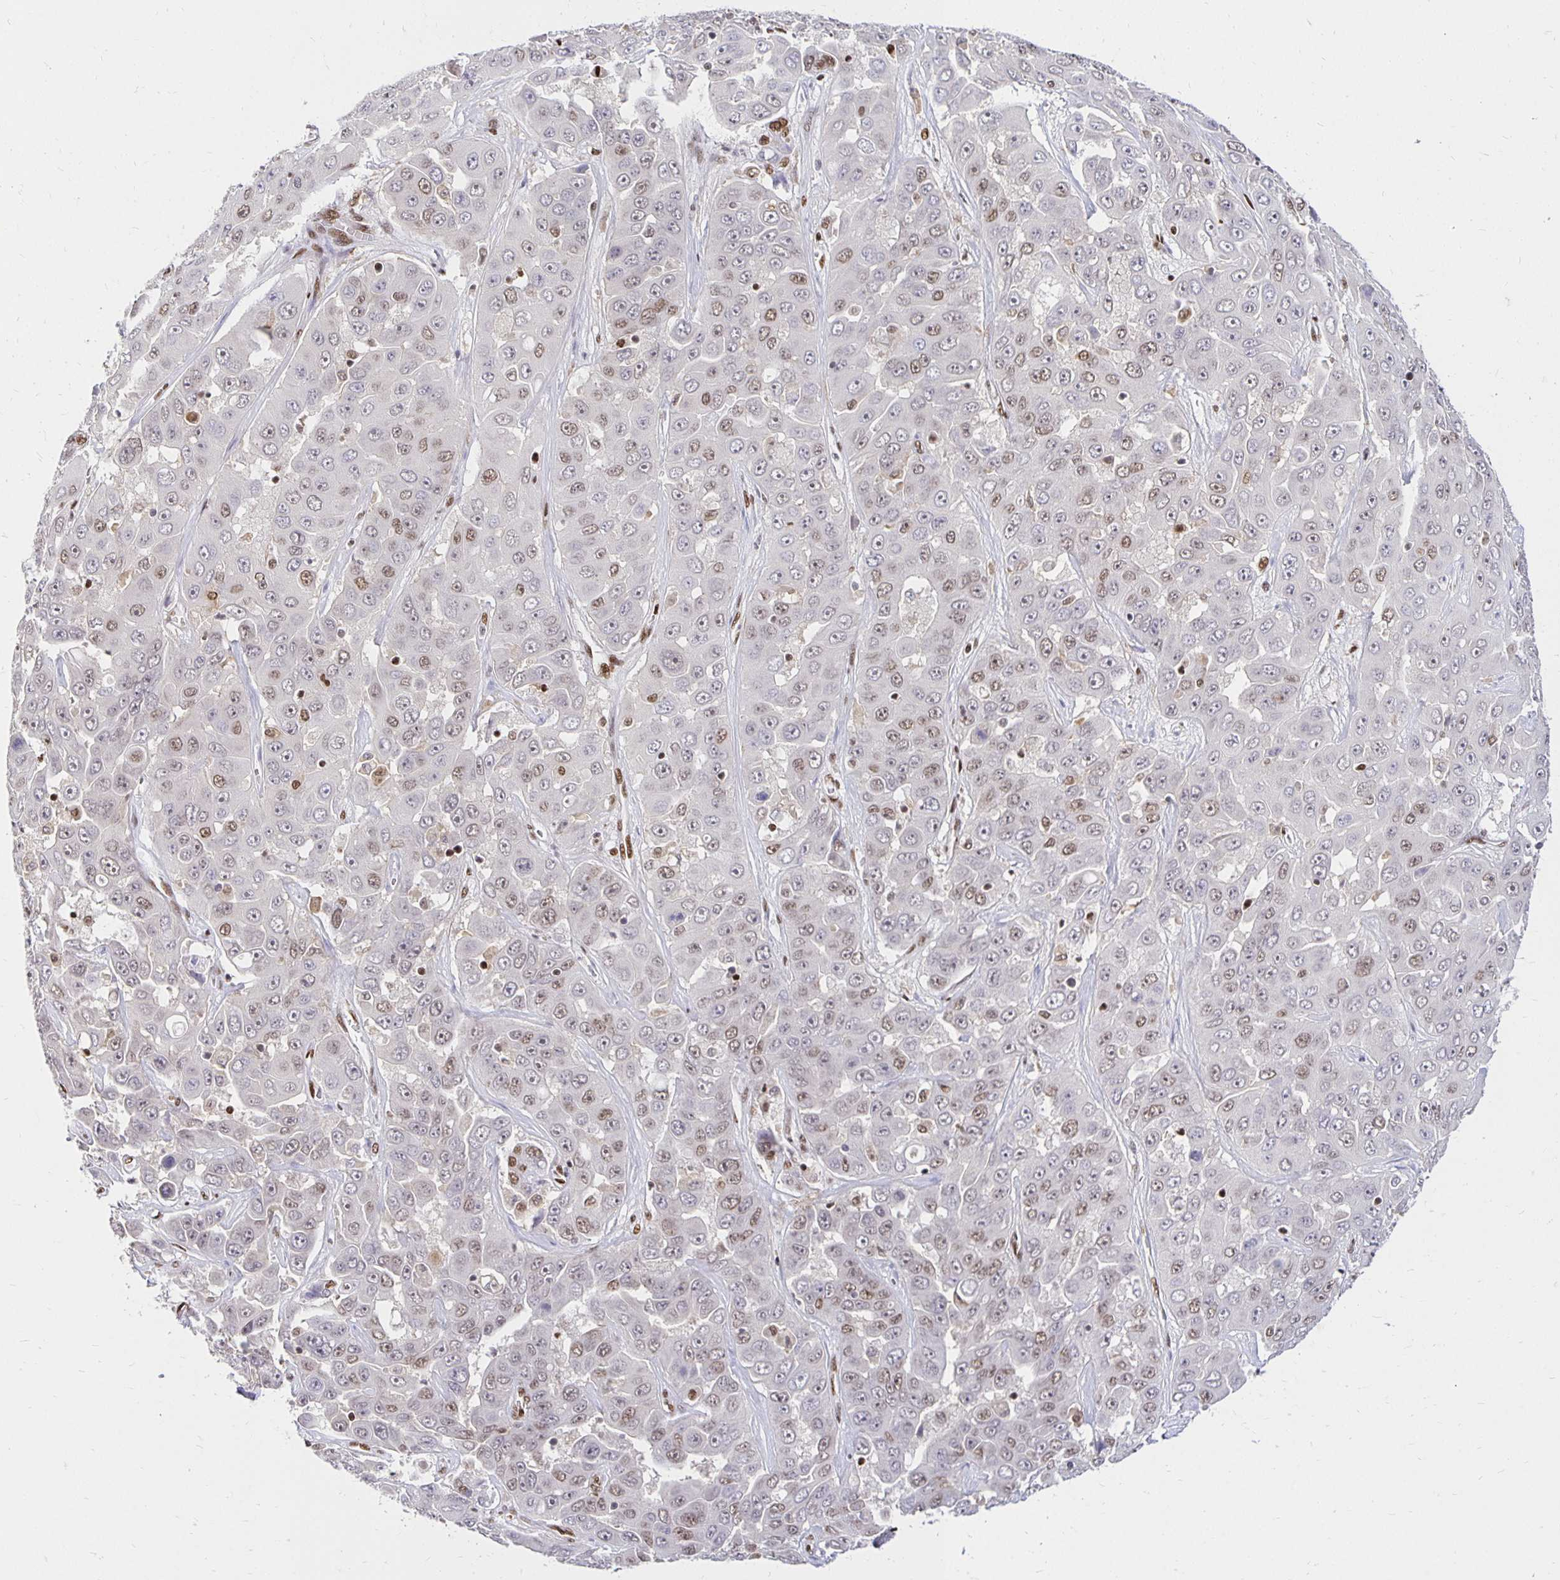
{"staining": {"intensity": "moderate", "quantity": "25%-75%", "location": "nuclear"}, "tissue": "liver cancer", "cell_type": "Tumor cells", "image_type": "cancer", "snomed": [{"axis": "morphology", "description": "Cholangiocarcinoma"}, {"axis": "topography", "description": "Liver"}], "caption": "Liver cancer stained with immunohistochemistry (IHC) reveals moderate nuclear positivity in approximately 25%-75% of tumor cells. Immunohistochemistry stains the protein of interest in brown and the nuclei are stained blue.", "gene": "ZNF579", "patient": {"sex": "female", "age": 52}}